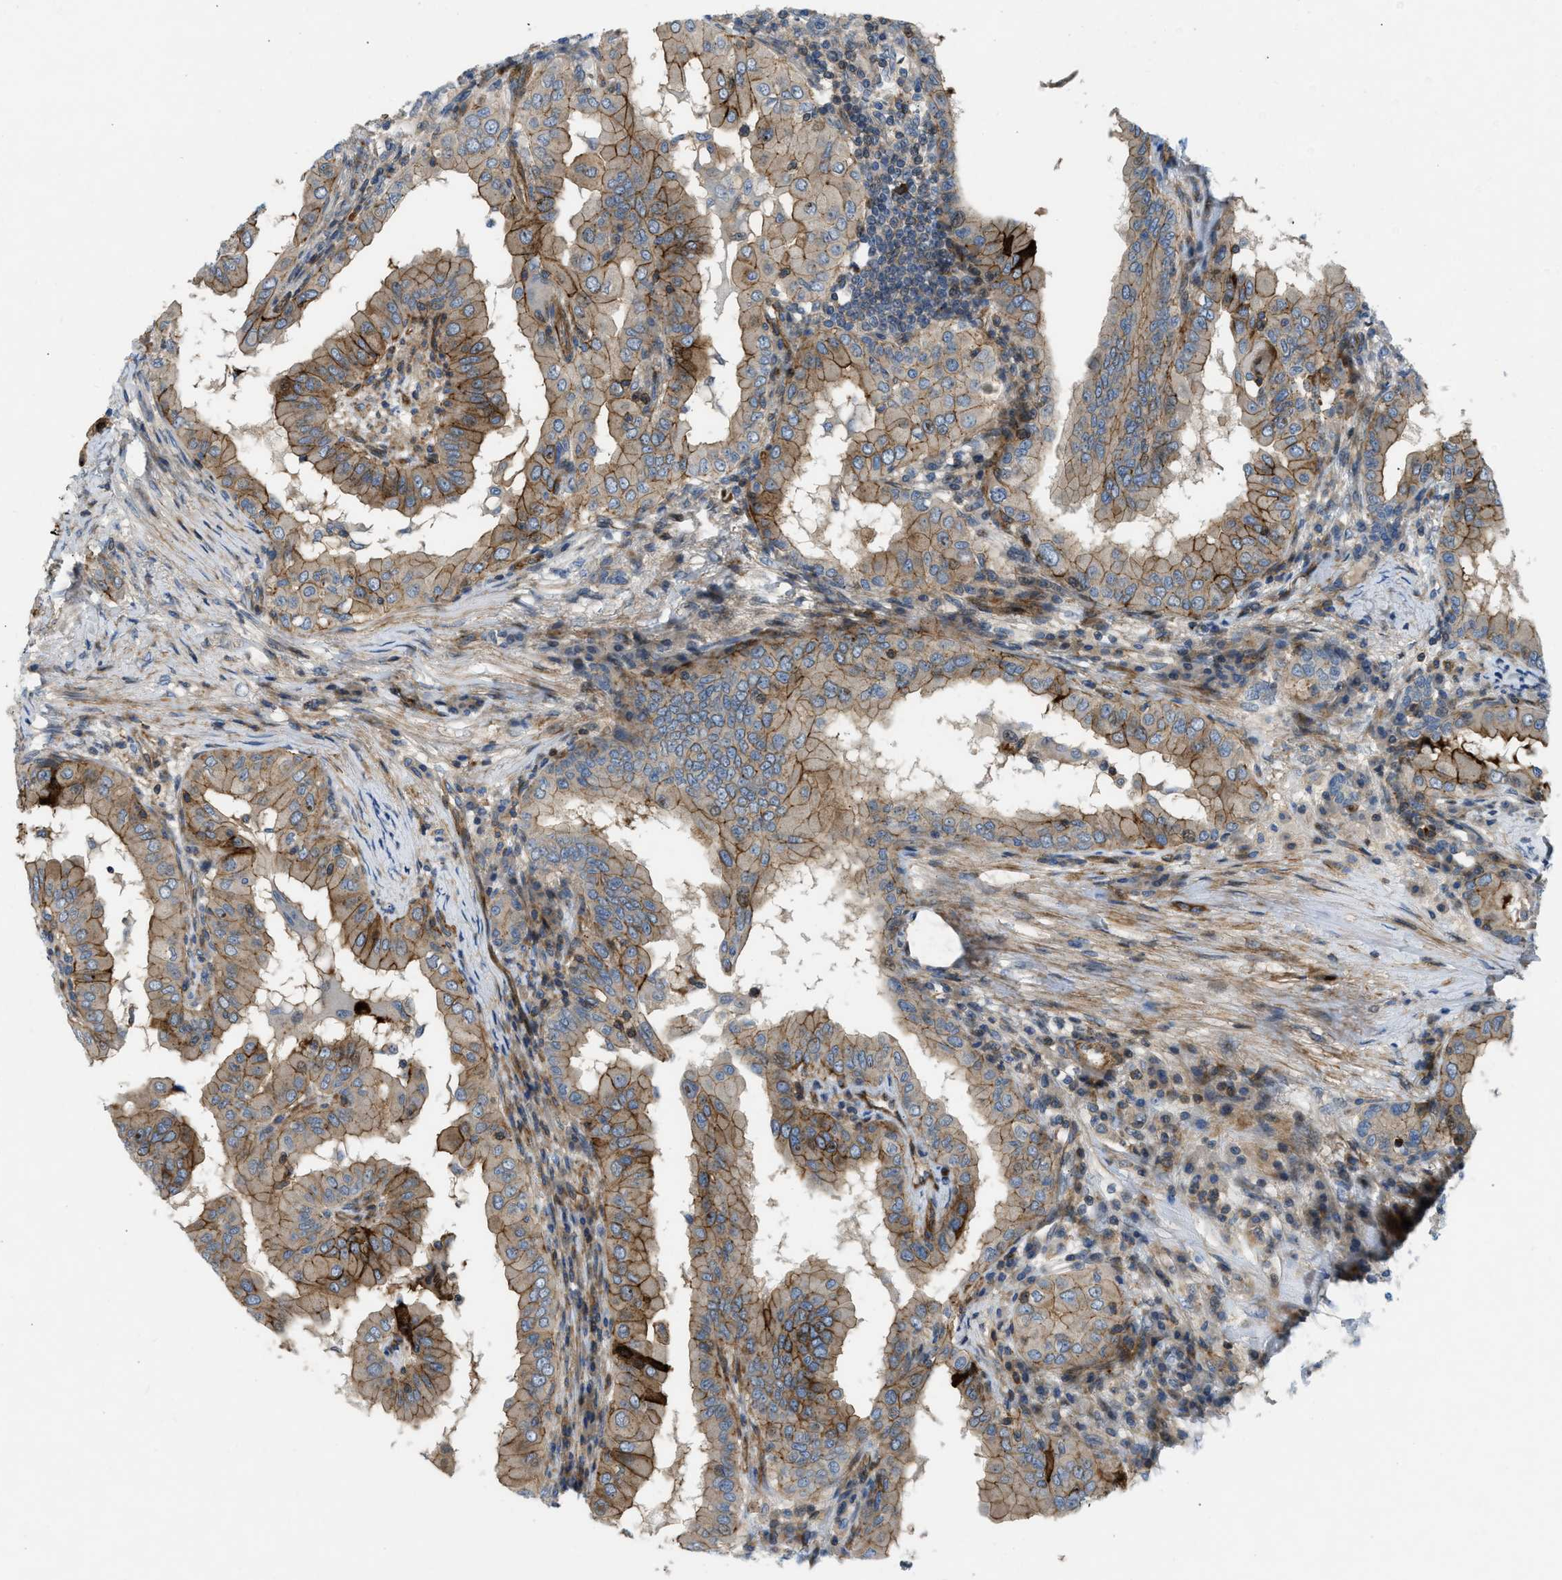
{"staining": {"intensity": "moderate", "quantity": ">75%", "location": "cytoplasmic/membranous"}, "tissue": "thyroid cancer", "cell_type": "Tumor cells", "image_type": "cancer", "snomed": [{"axis": "morphology", "description": "Papillary adenocarcinoma, NOS"}, {"axis": "topography", "description": "Thyroid gland"}], "caption": "Immunohistochemical staining of thyroid cancer (papillary adenocarcinoma) shows medium levels of moderate cytoplasmic/membranous protein staining in approximately >75% of tumor cells. (DAB (3,3'-diaminobenzidine) IHC, brown staining for protein, blue staining for nuclei).", "gene": "NYNRIN", "patient": {"sex": "male", "age": 33}}